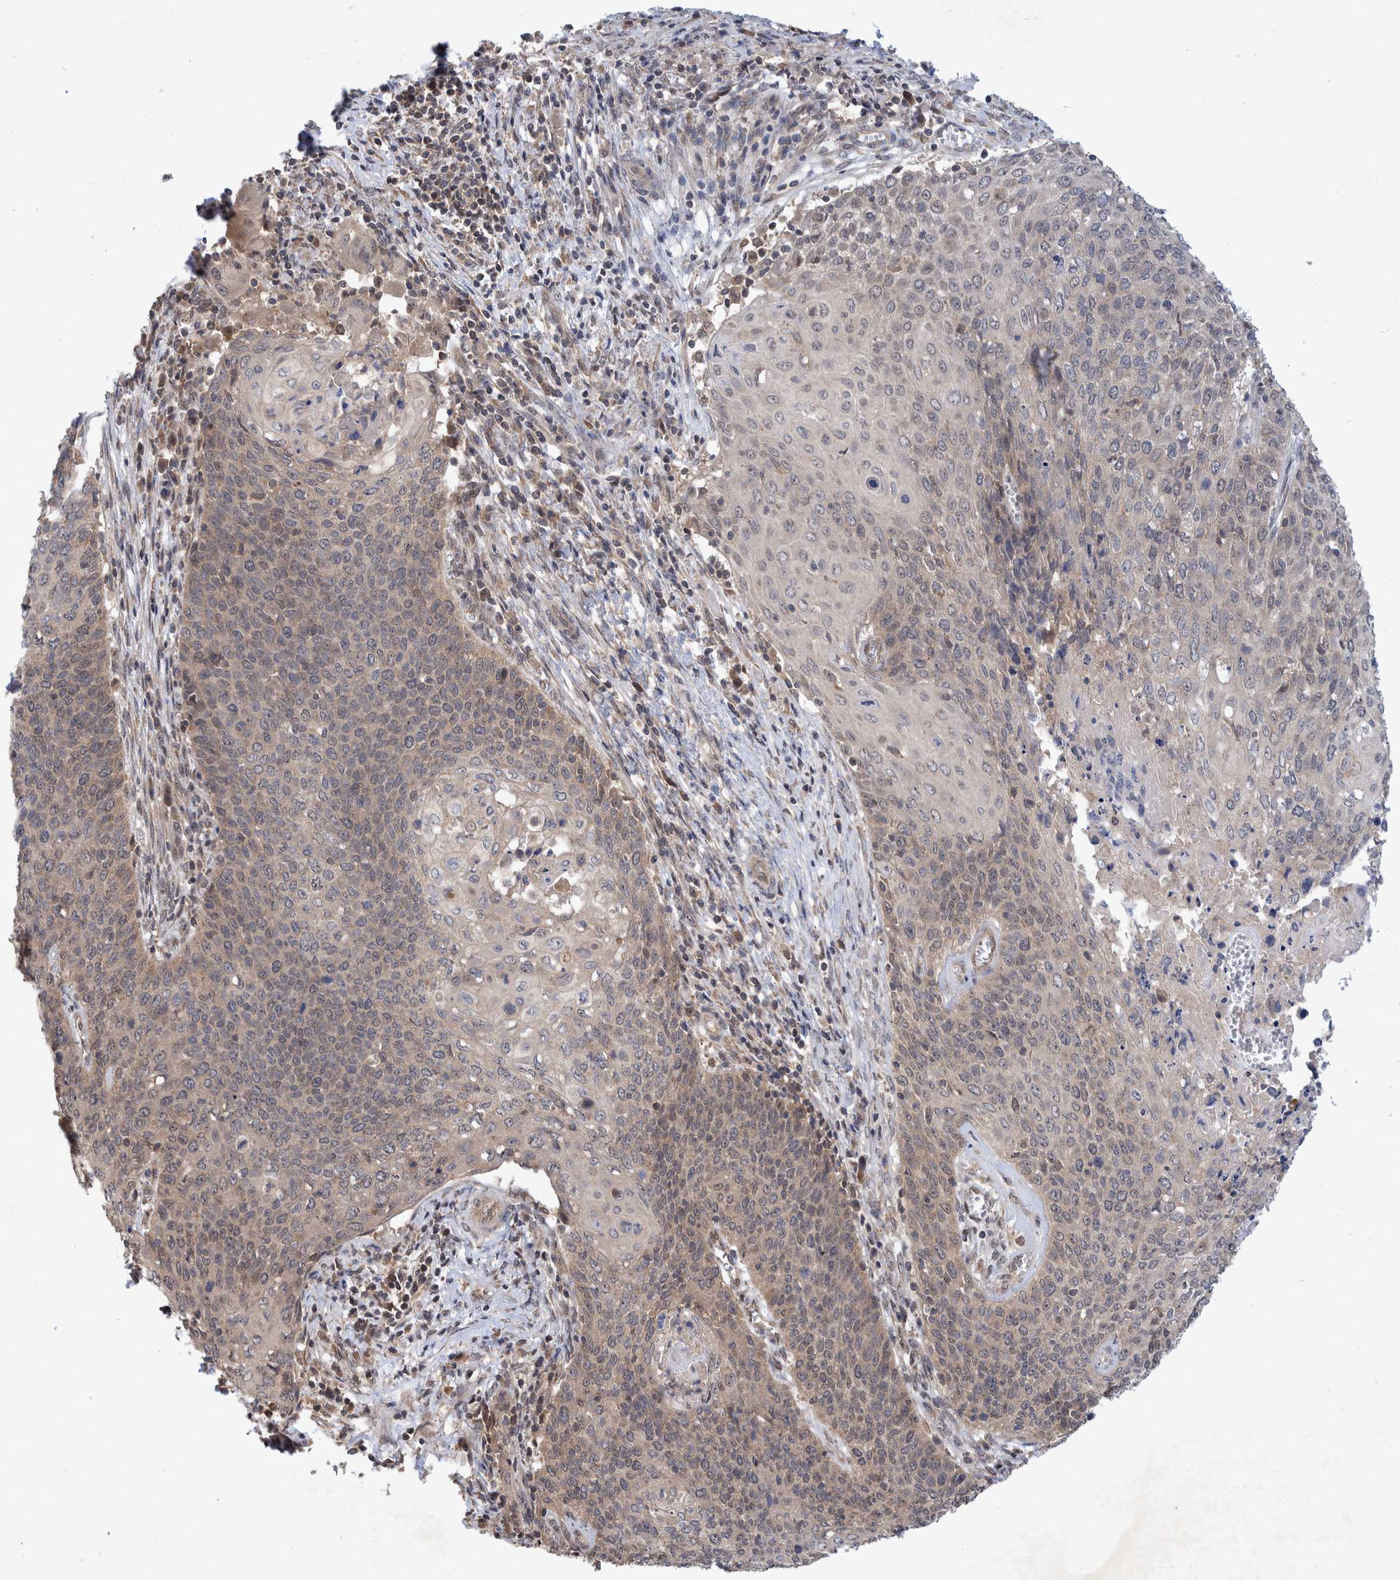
{"staining": {"intensity": "weak", "quantity": "<25%", "location": "cytoplasmic/membranous"}, "tissue": "cervical cancer", "cell_type": "Tumor cells", "image_type": "cancer", "snomed": [{"axis": "morphology", "description": "Squamous cell carcinoma, NOS"}, {"axis": "topography", "description": "Cervix"}], "caption": "Histopathology image shows no protein positivity in tumor cells of squamous cell carcinoma (cervical) tissue. Brightfield microscopy of immunohistochemistry (IHC) stained with DAB (brown) and hematoxylin (blue), captured at high magnification.", "gene": "PLPBP", "patient": {"sex": "female", "age": 39}}